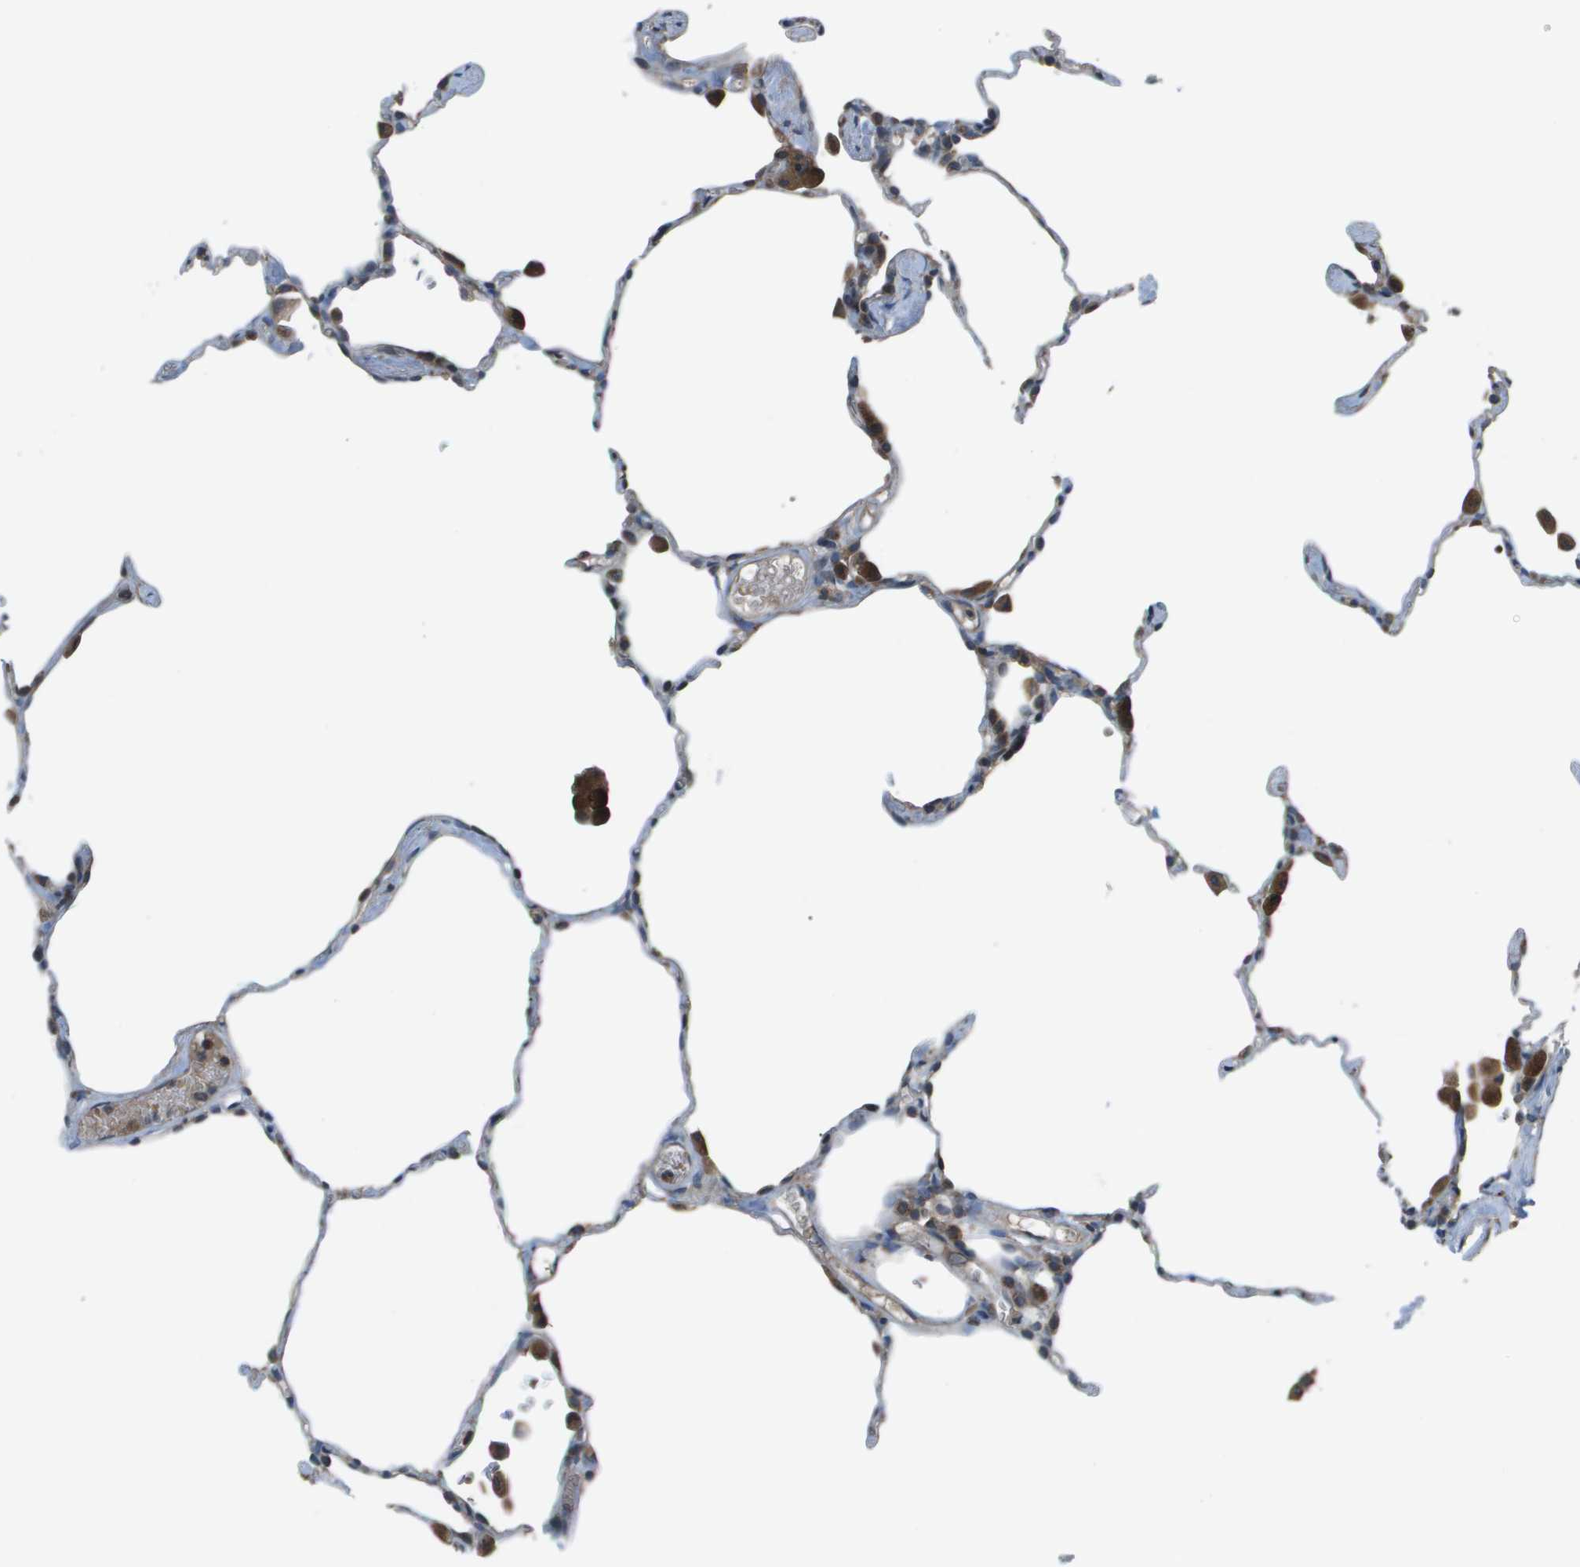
{"staining": {"intensity": "moderate", "quantity": "<25%", "location": "cytoplasmic/membranous"}, "tissue": "lung", "cell_type": "Alveolar cells", "image_type": "normal", "snomed": [{"axis": "morphology", "description": "Normal tissue, NOS"}, {"axis": "topography", "description": "Lung"}], "caption": "The photomicrograph demonstrates staining of normal lung, revealing moderate cytoplasmic/membranous protein positivity (brown color) within alveolar cells. (DAB IHC with brightfield microscopy, high magnification).", "gene": "EIF3B", "patient": {"sex": "female", "age": 49}}